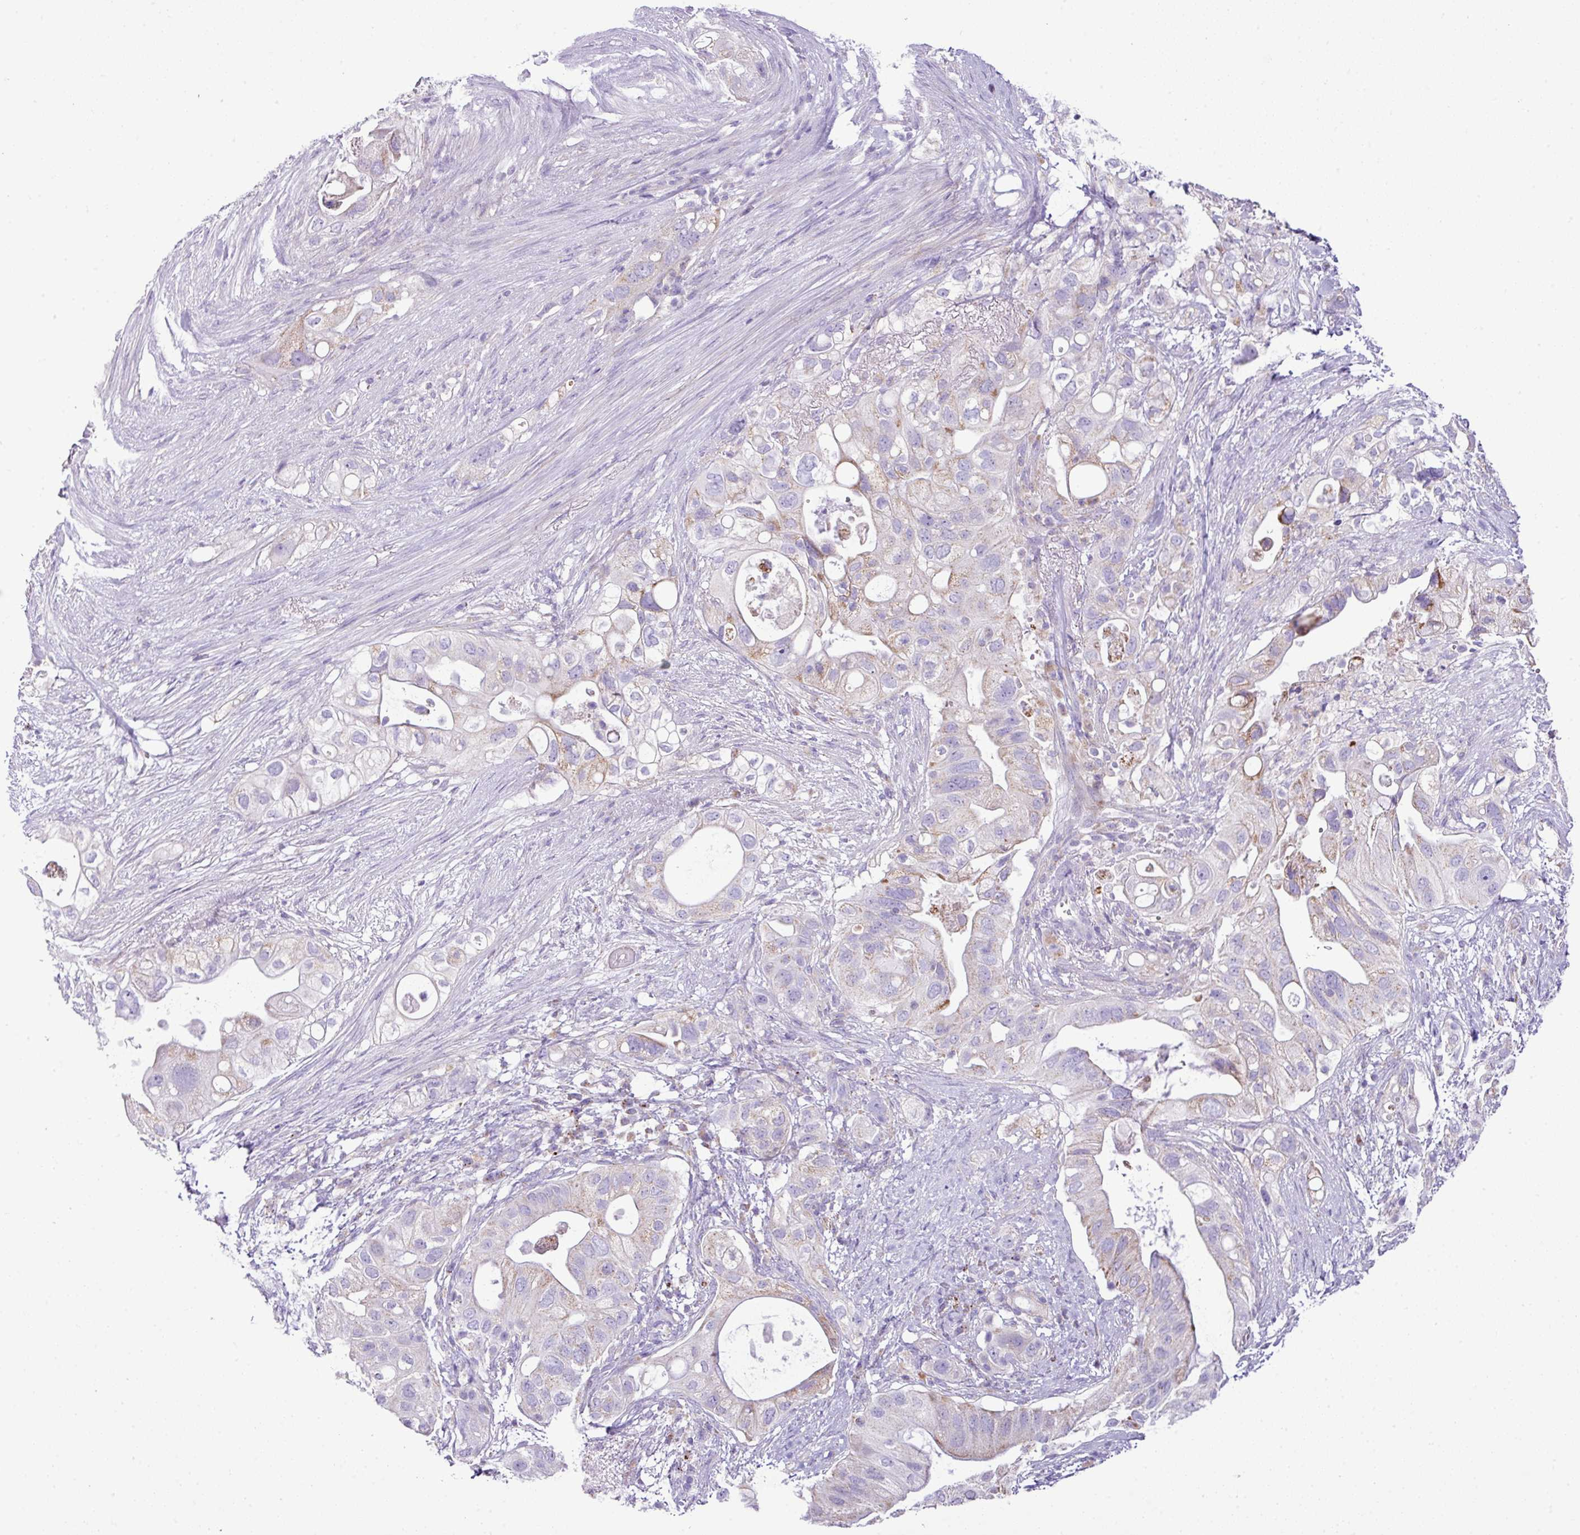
{"staining": {"intensity": "moderate", "quantity": "25%-75%", "location": "cytoplasmic/membranous"}, "tissue": "pancreatic cancer", "cell_type": "Tumor cells", "image_type": "cancer", "snomed": [{"axis": "morphology", "description": "Adenocarcinoma, NOS"}, {"axis": "topography", "description": "Pancreas"}], "caption": "Tumor cells reveal moderate cytoplasmic/membranous positivity in approximately 25%-75% of cells in pancreatic adenocarcinoma. (DAB IHC with brightfield microscopy, high magnification).", "gene": "PGAP4", "patient": {"sex": "female", "age": 72}}